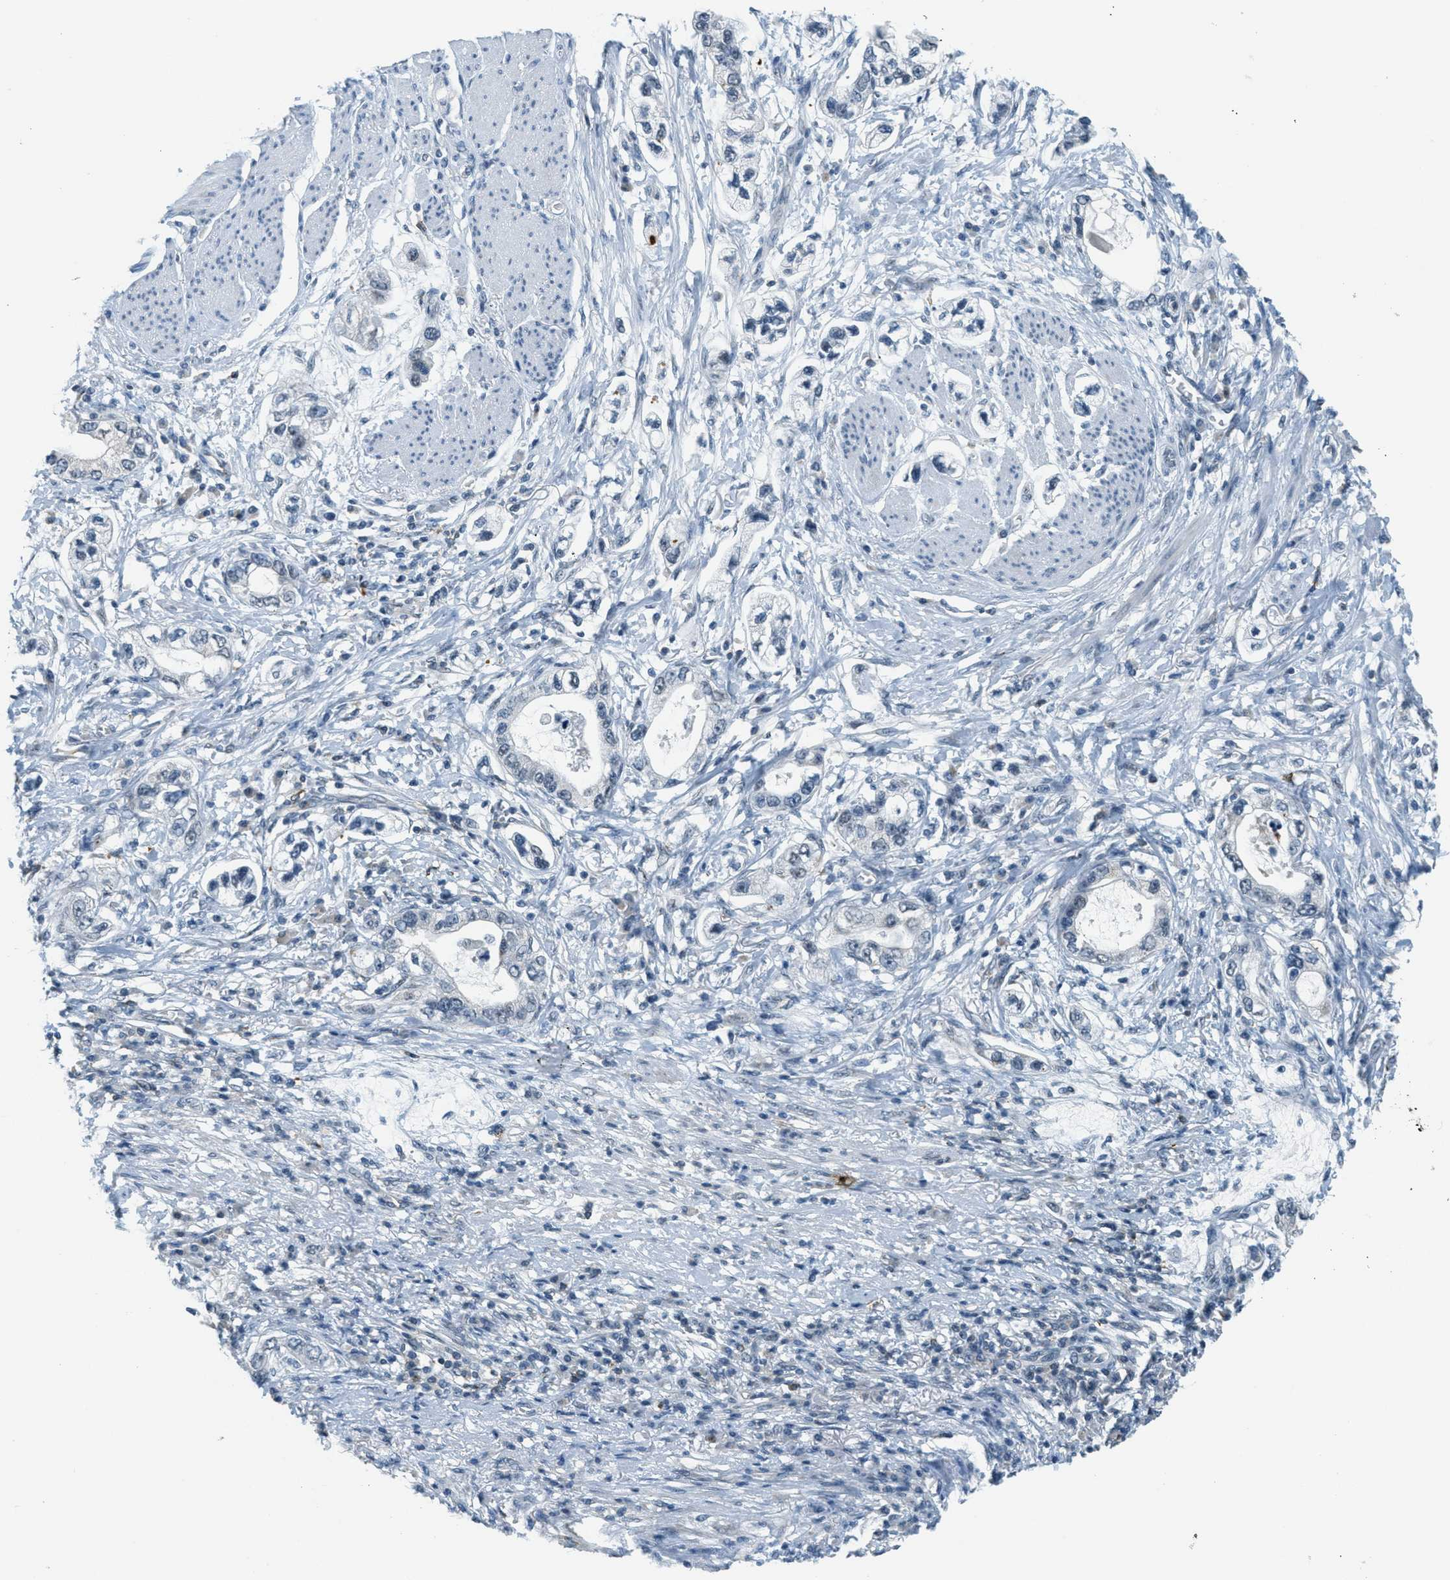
{"staining": {"intensity": "weak", "quantity": "<25%", "location": "cytoplasmic/membranous"}, "tissue": "stomach cancer", "cell_type": "Tumor cells", "image_type": "cancer", "snomed": [{"axis": "morphology", "description": "Adenocarcinoma, NOS"}, {"axis": "topography", "description": "Stomach, lower"}], "caption": "Tumor cells are negative for brown protein staining in stomach cancer (adenocarcinoma).", "gene": "FYN", "patient": {"sex": "female", "age": 93}}